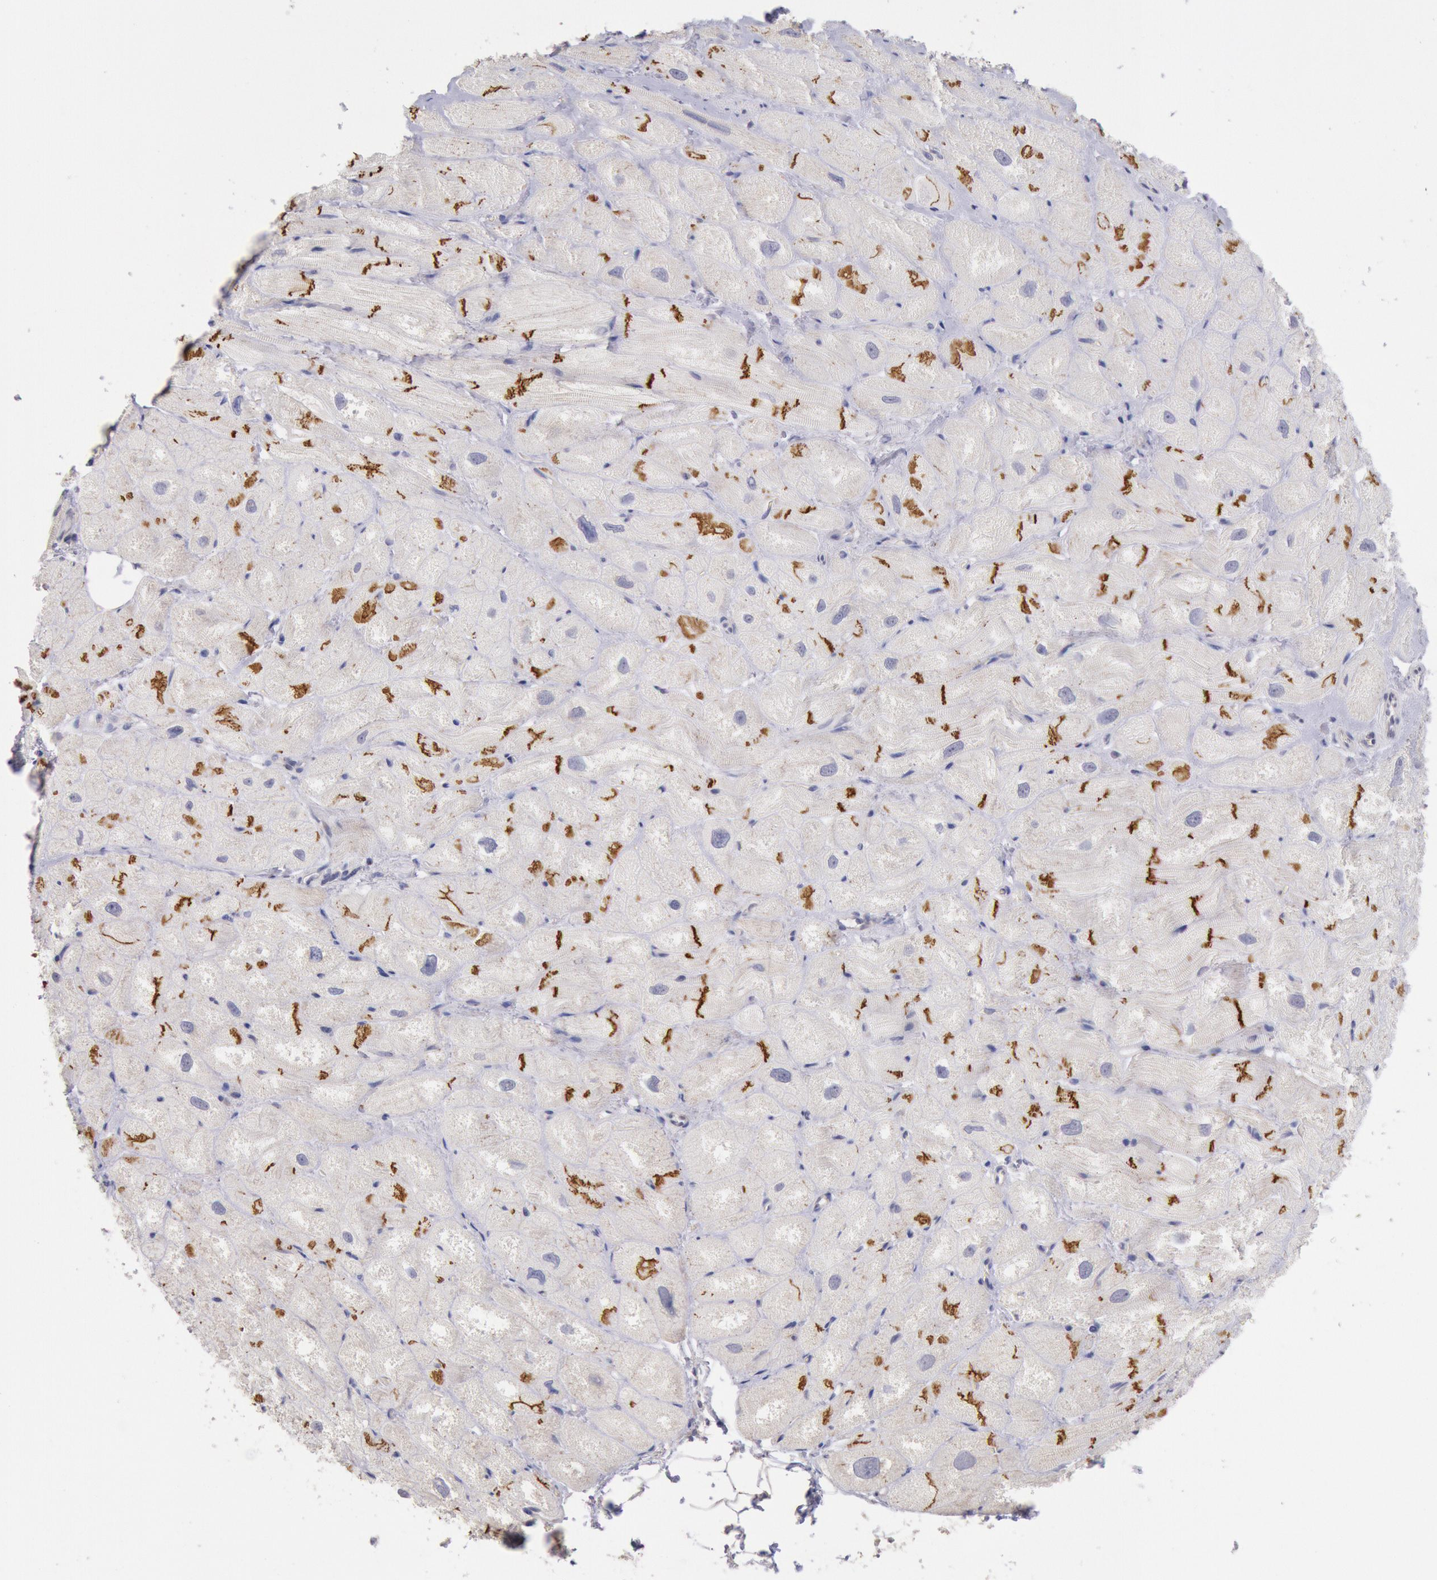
{"staining": {"intensity": "moderate", "quantity": "25%-75%", "location": "cytoplasmic/membranous"}, "tissue": "heart muscle", "cell_type": "Cardiomyocytes", "image_type": "normal", "snomed": [{"axis": "morphology", "description": "Normal tissue, NOS"}, {"axis": "topography", "description": "Heart"}], "caption": "A high-resolution micrograph shows IHC staining of benign heart muscle, which reveals moderate cytoplasmic/membranous expression in approximately 25%-75% of cardiomyocytes. (Brightfield microscopy of DAB IHC at high magnification).", "gene": "GAL3ST1", "patient": {"sex": "male", "age": 49}}